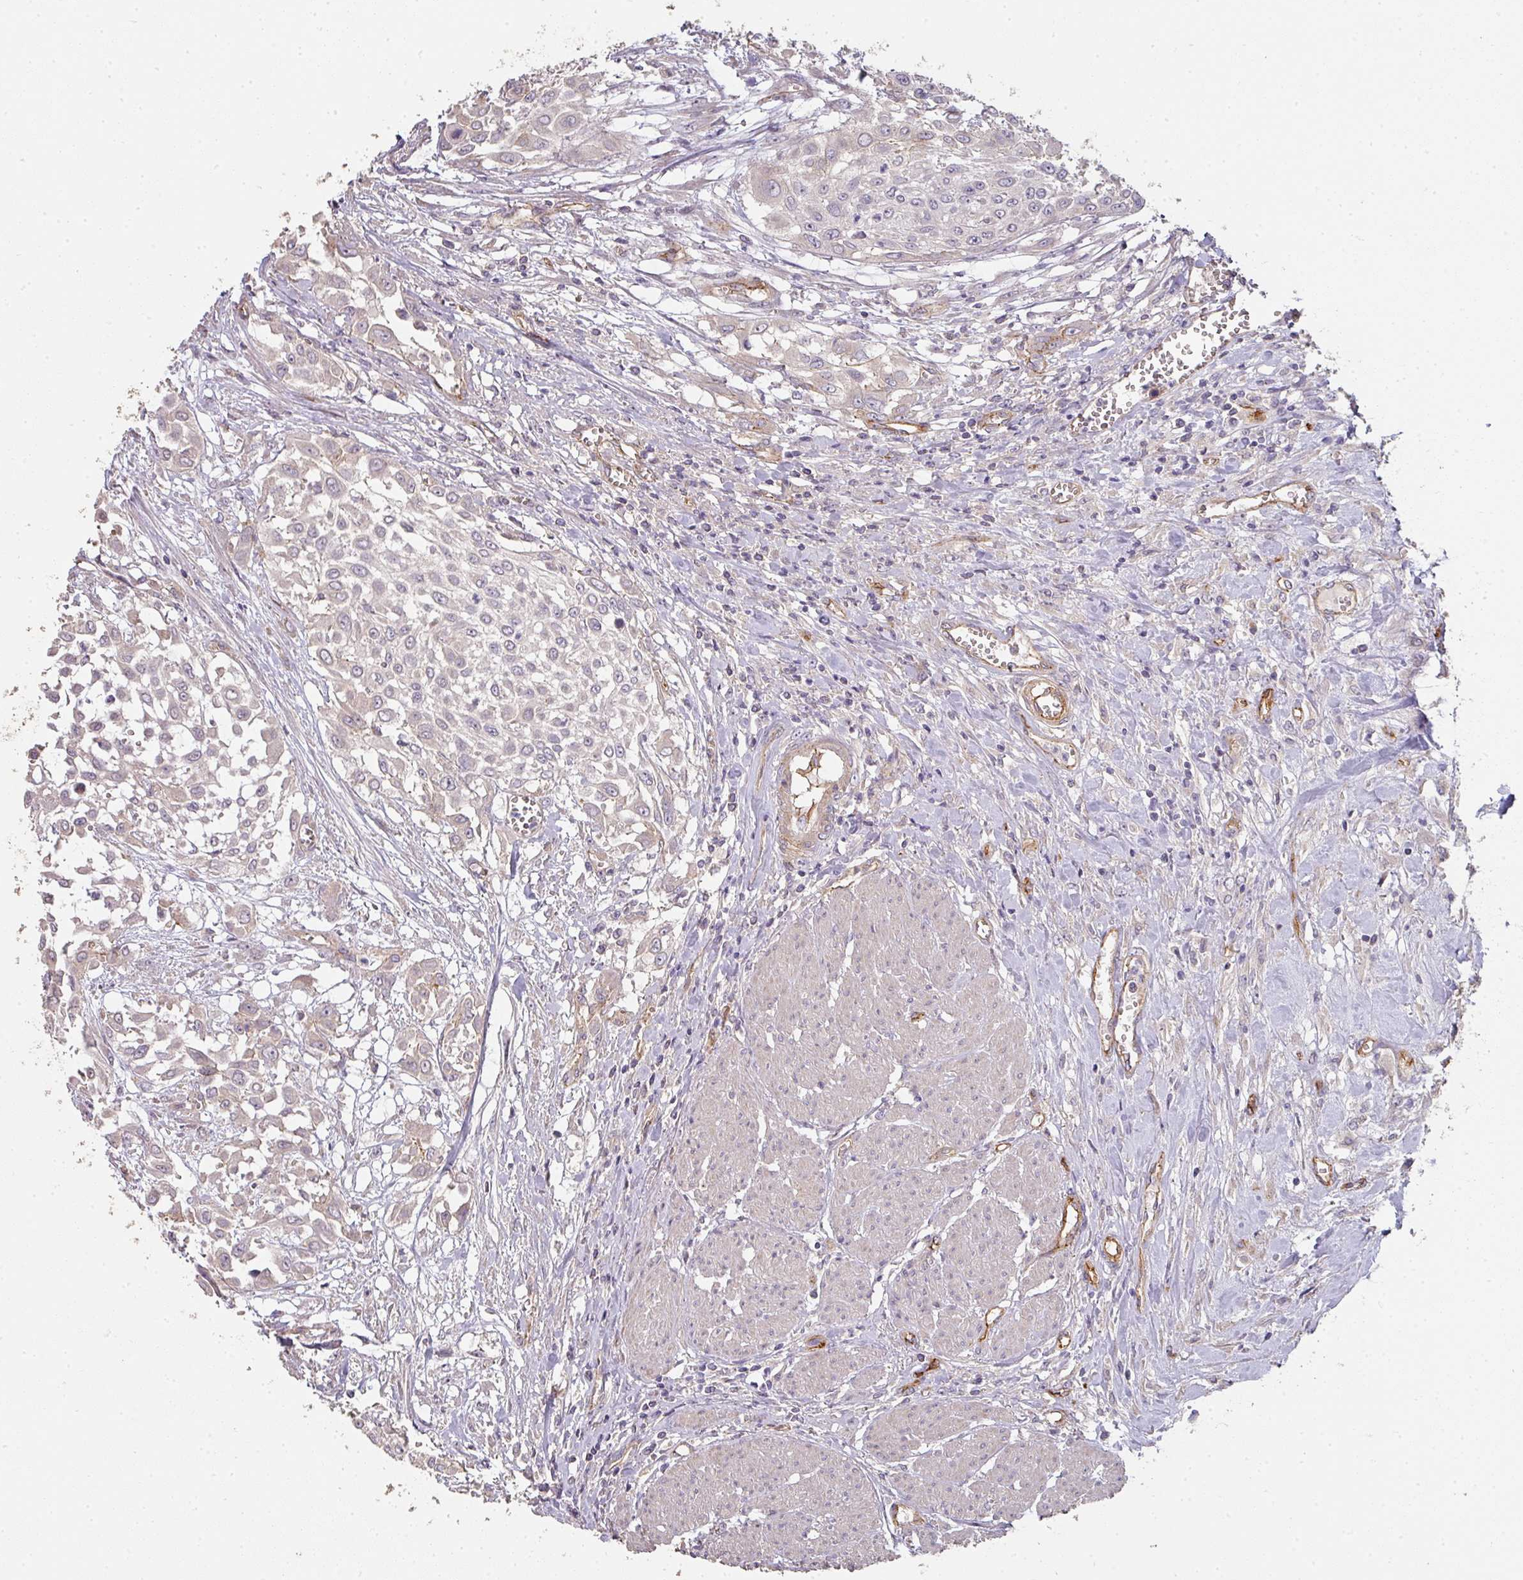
{"staining": {"intensity": "negative", "quantity": "none", "location": "none"}, "tissue": "urothelial cancer", "cell_type": "Tumor cells", "image_type": "cancer", "snomed": [{"axis": "morphology", "description": "Urothelial carcinoma, High grade"}, {"axis": "topography", "description": "Urinary bladder"}], "caption": "DAB (3,3'-diaminobenzidine) immunohistochemical staining of human high-grade urothelial carcinoma displays no significant positivity in tumor cells.", "gene": "PCDH1", "patient": {"sex": "male", "age": 57}}